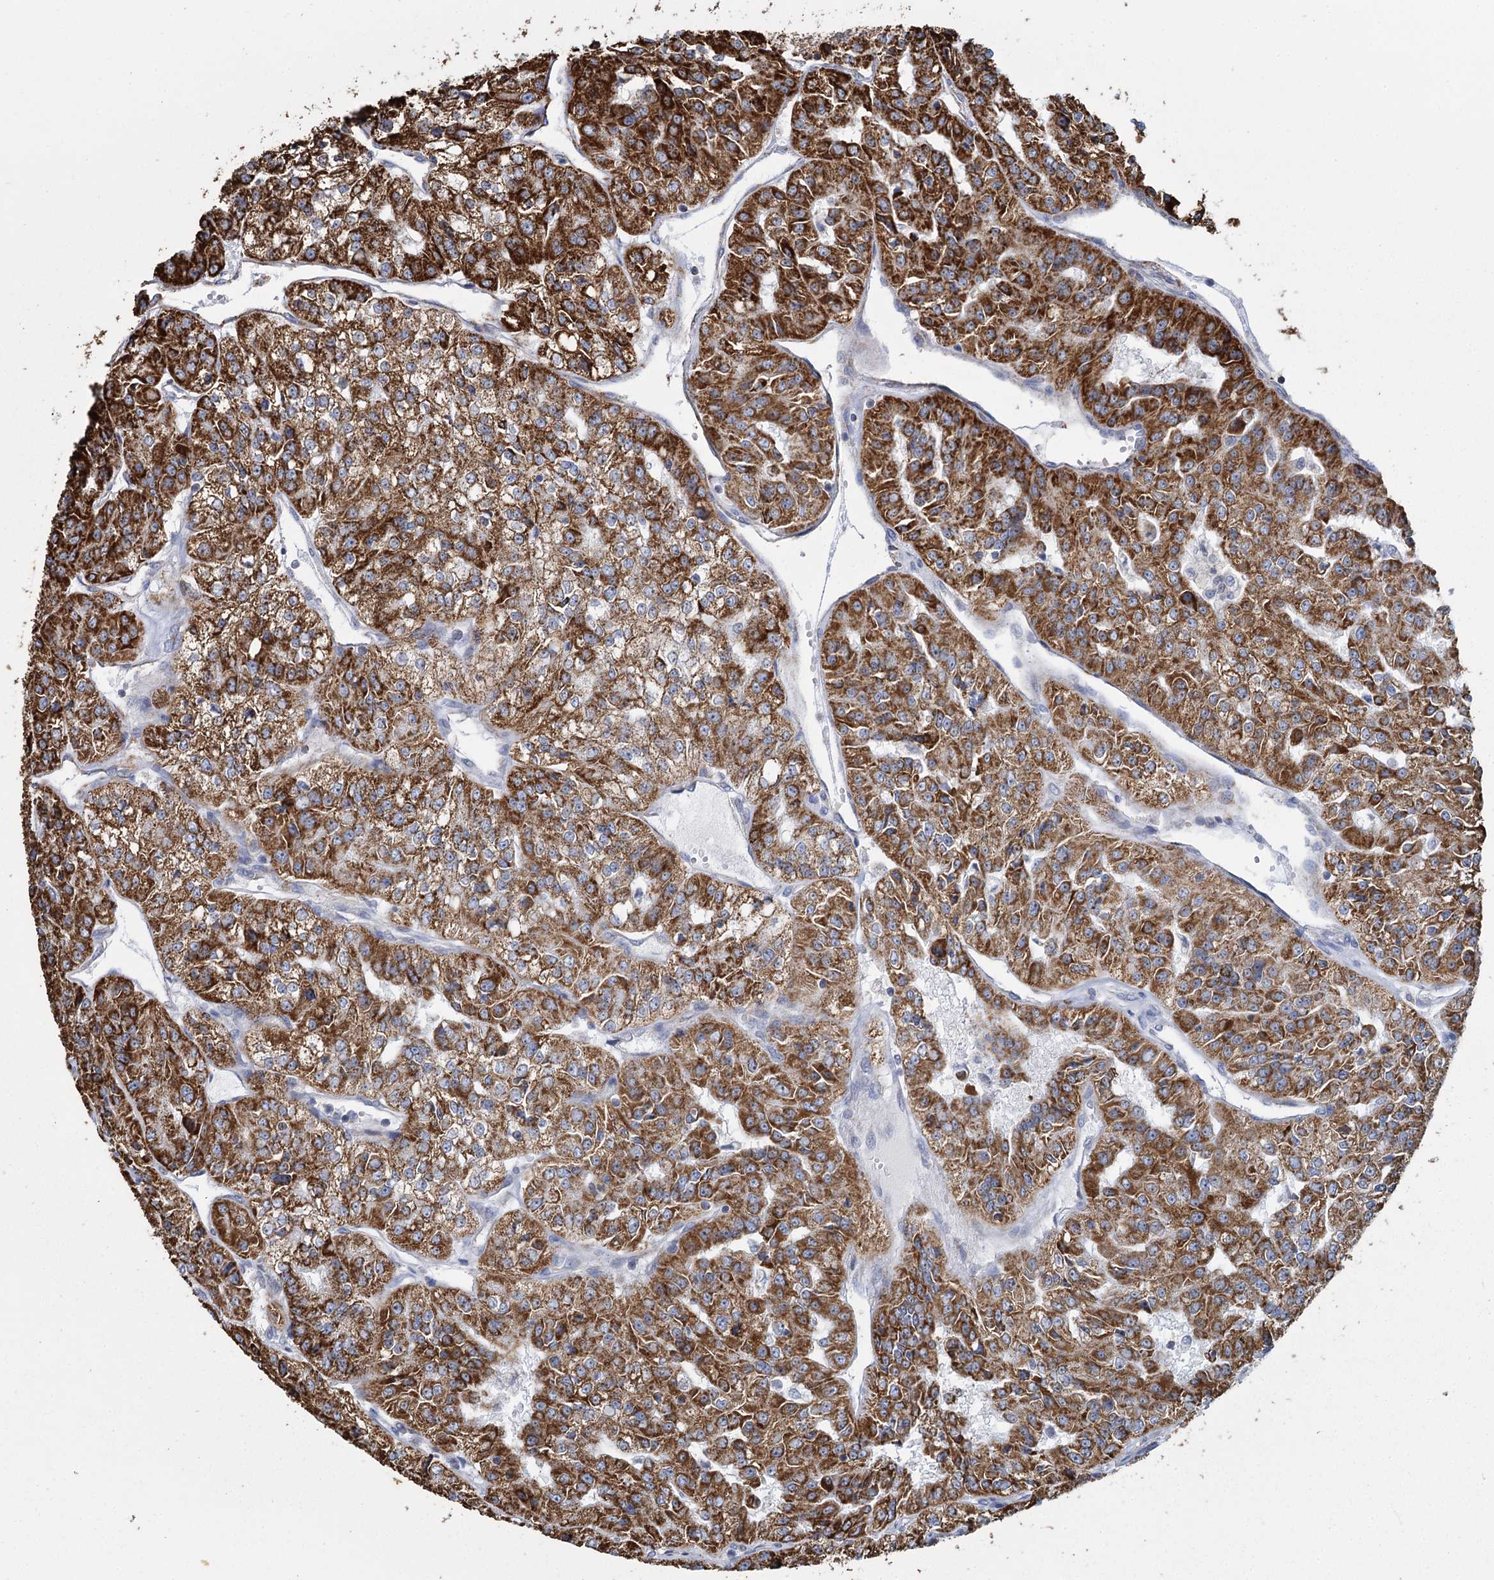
{"staining": {"intensity": "strong", "quantity": ">75%", "location": "cytoplasmic/membranous"}, "tissue": "renal cancer", "cell_type": "Tumor cells", "image_type": "cancer", "snomed": [{"axis": "morphology", "description": "Adenocarcinoma, NOS"}, {"axis": "topography", "description": "Kidney"}], "caption": "Protein positivity by IHC reveals strong cytoplasmic/membranous staining in approximately >75% of tumor cells in renal cancer.", "gene": "MRPL44", "patient": {"sex": "female", "age": 63}}